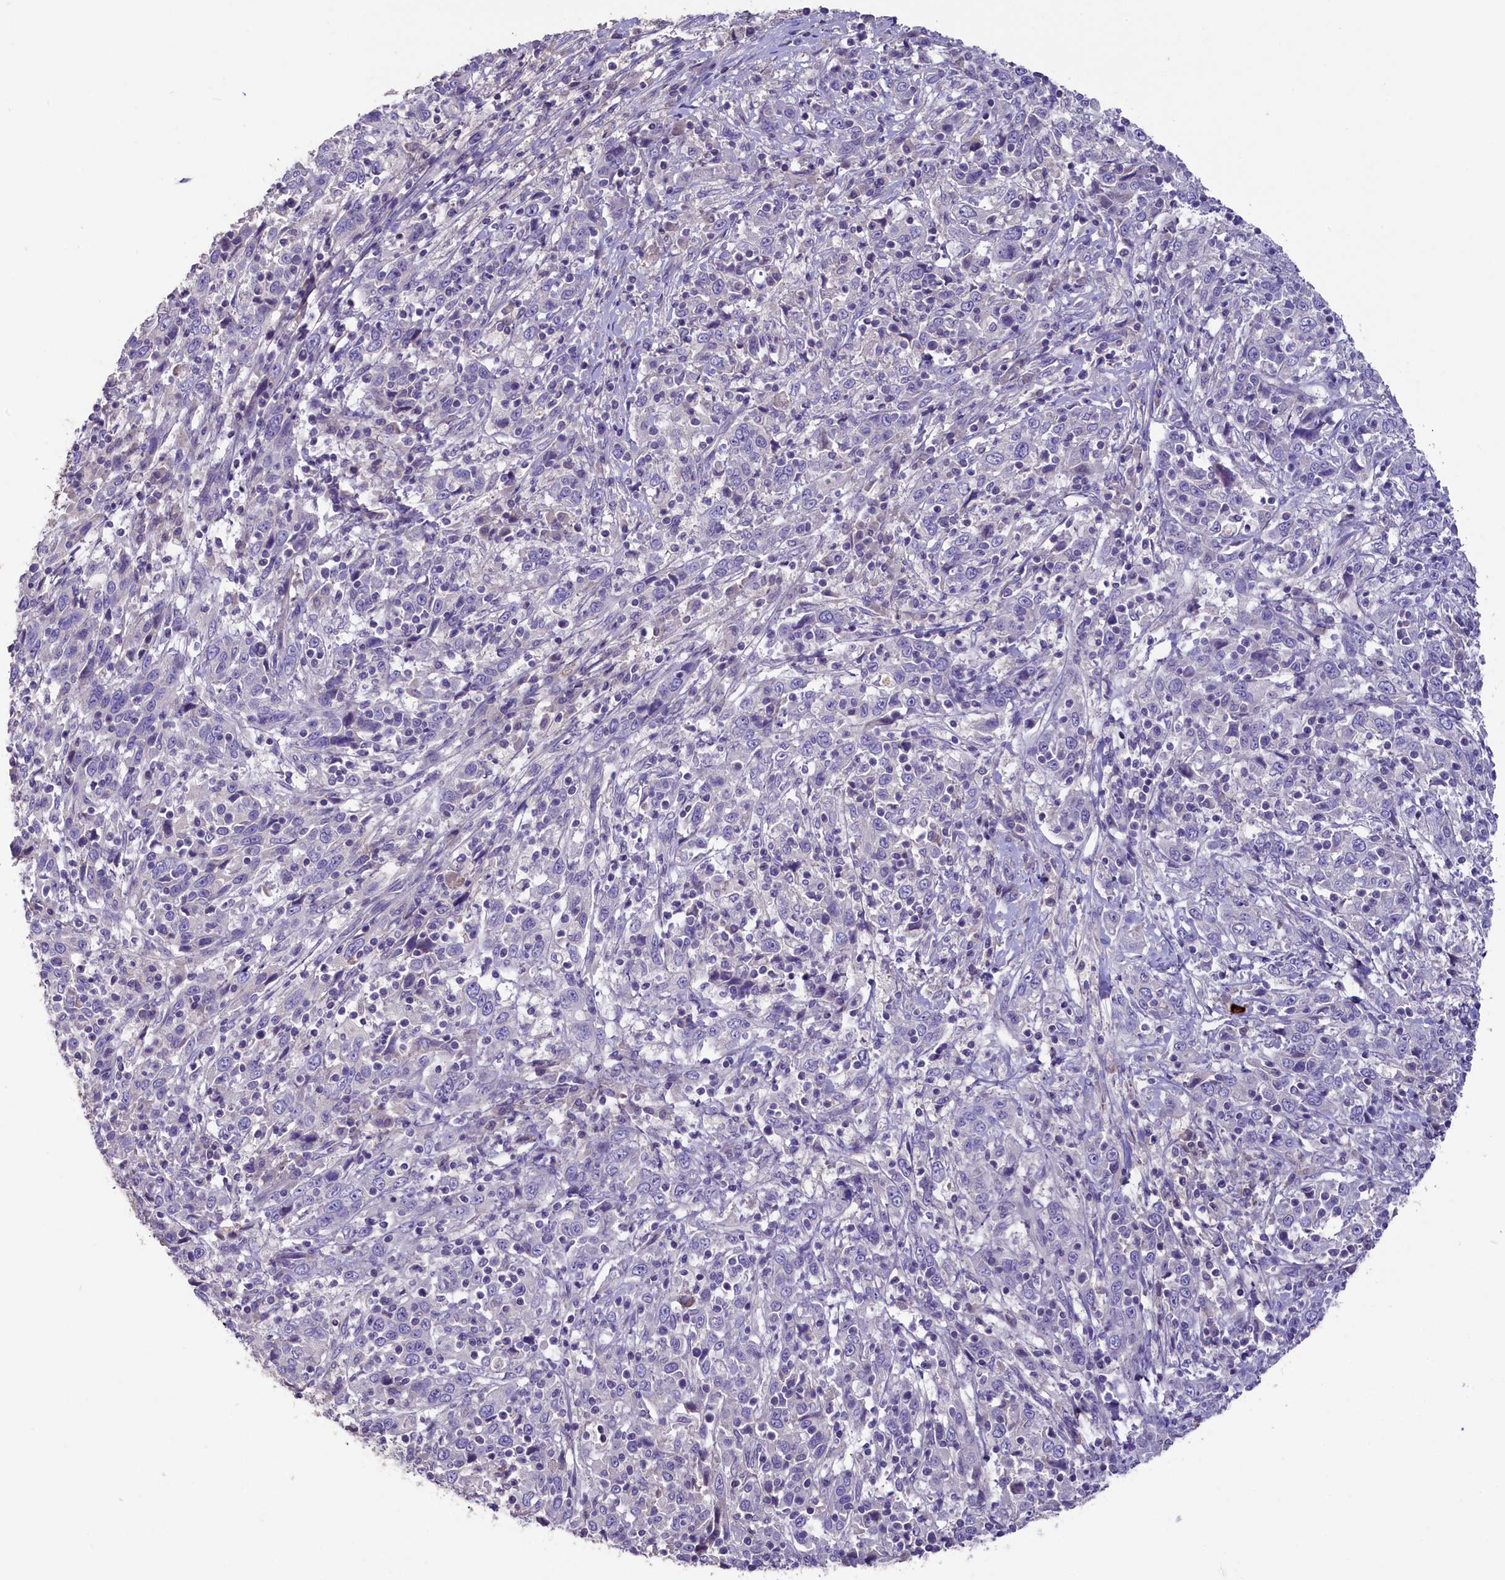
{"staining": {"intensity": "negative", "quantity": "none", "location": "none"}, "tissue": "cervical cancer", "cell_type": "Tumor cells", "image_type": "cancer", "snomed": [{"axis": "morphology", "description": "Squamous cell carcinoma, NOS"}, {"axis": "topography", "description": "Cervix"}], "caption": "An image of cervical cancer stained for a protein shows no brown staining in tumor cells.", "gene": "CD99L2", "patient": {"sex": "female", "age": 46}}